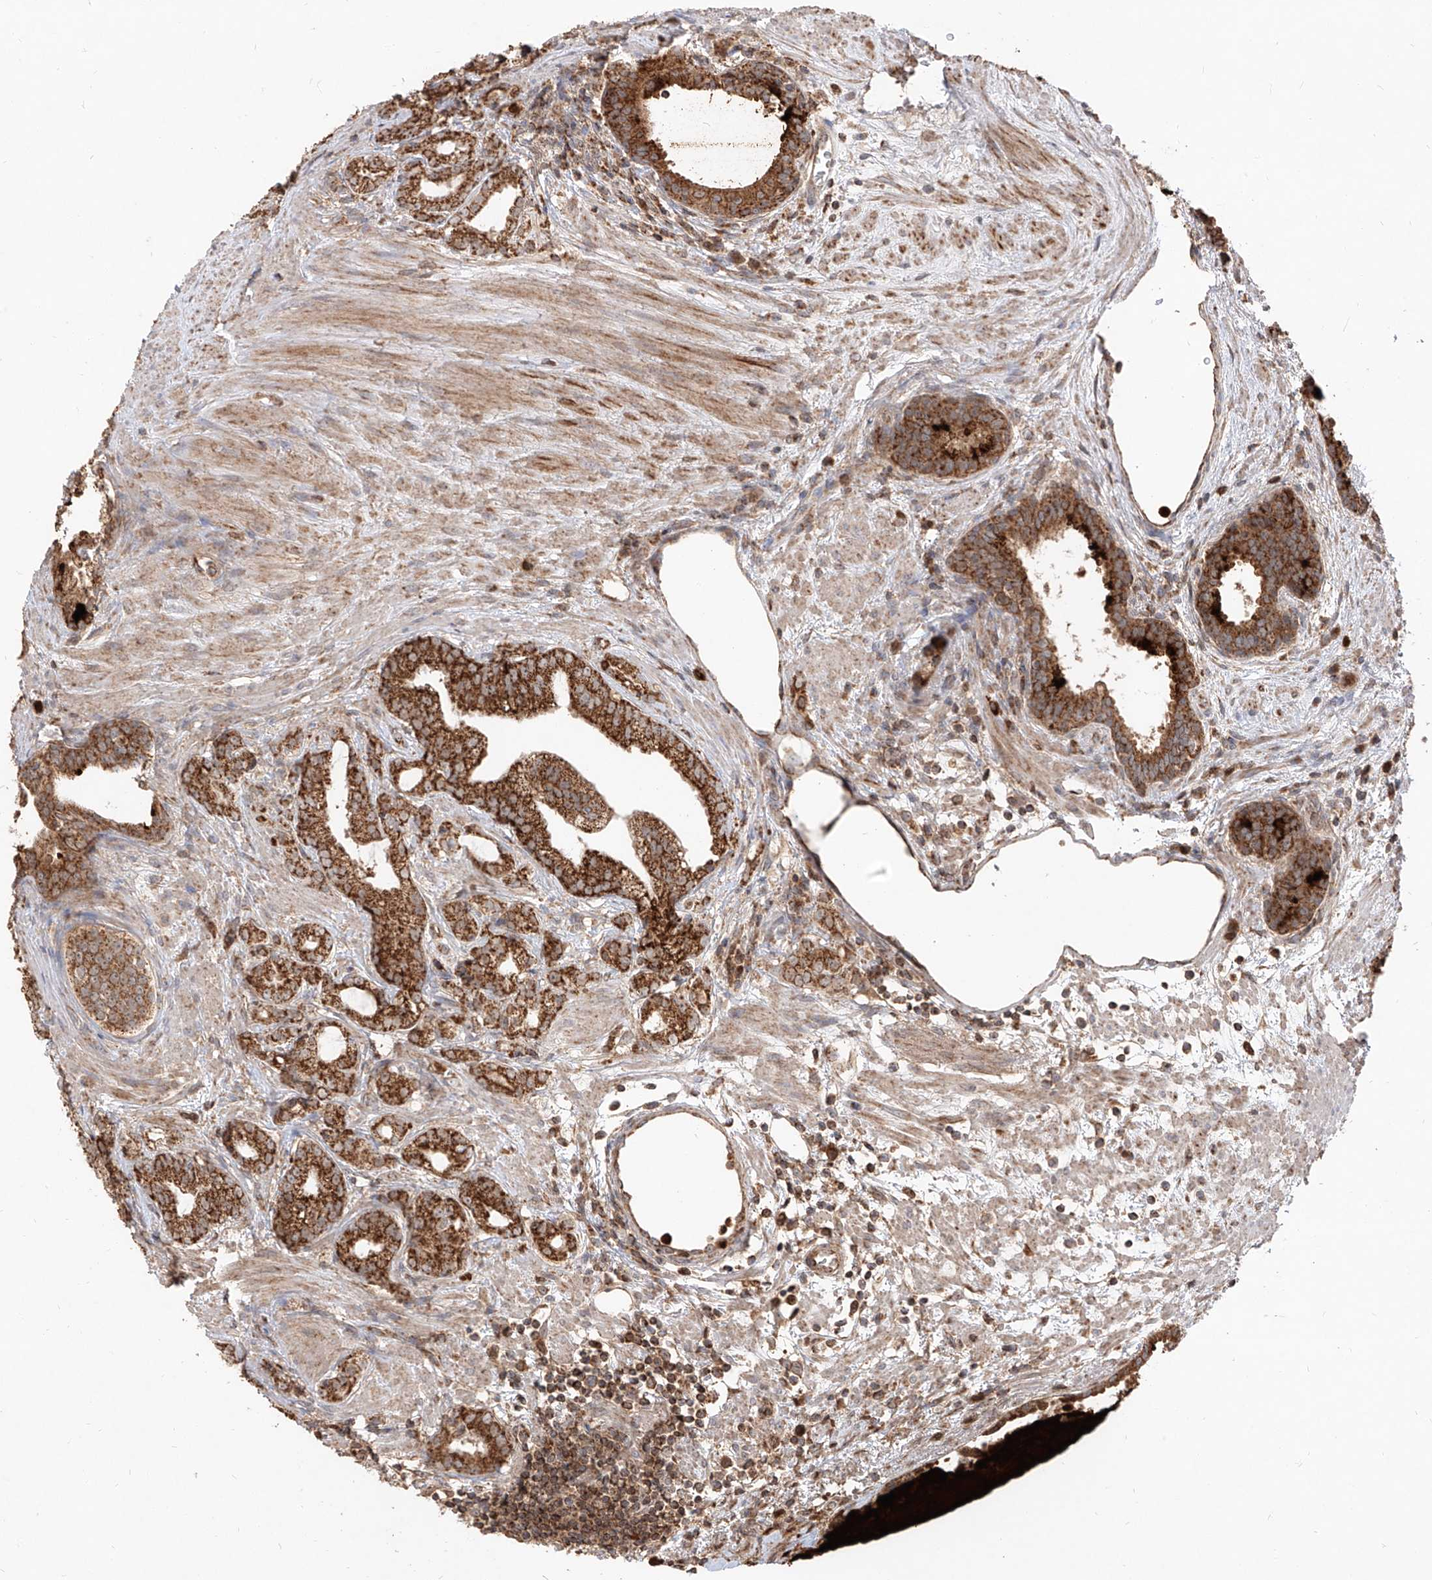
{"staining": {"intensity": "moderate", "quantity": ">75%", "location": "cytoplasmic/membranous"}, "tissue": "prostate cancer", "cell_type": "Tumor cells", "image_type": "cancer", "snomed": [{"axis": "morphology", "description": "Normal morphology"}, {"axis": "morphology", "description": "Adenocarcinoma, Low grade"}, {"axis": "topography", "description": "Prostate"}], "caption": "About >75% of tumor cells in low-grade adenocarcinoma (prostate) reveal moderate cytoplasmic/membranous protein staining as visualized by brown immunohistochemical staining.", "gene": "AIM2", "patient": {"sex": "male", "age": 72}}